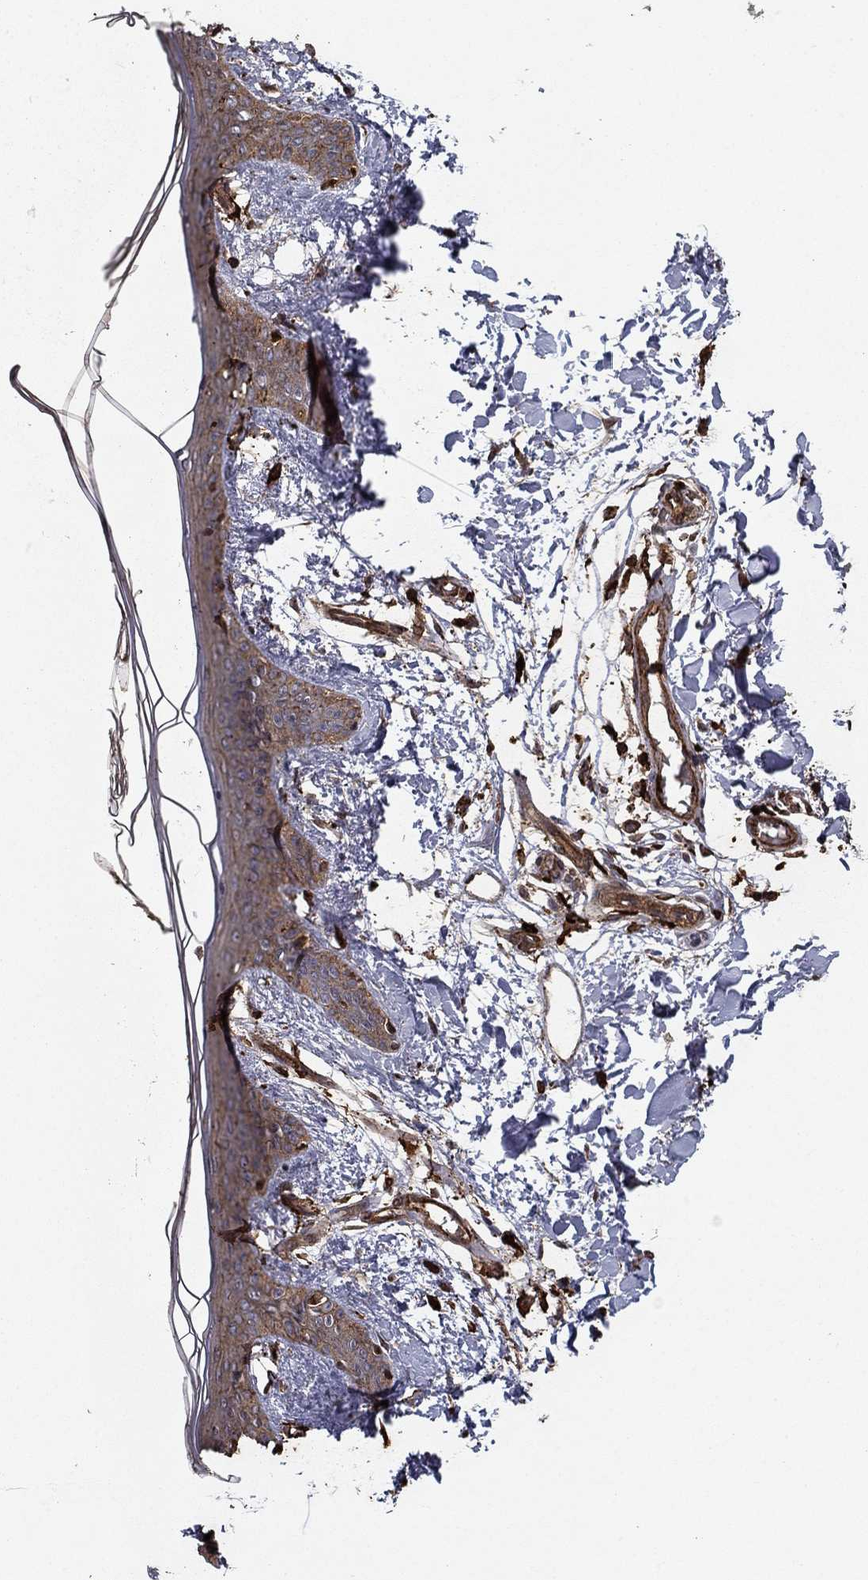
{"staining": {"intensity": "negative", "quantity": "none", "location": "none"}, "tissue": "skin", "cell_type": "Fibroblasts", "image_type": "normal", "snomed": [{"axis": "morphology", "description": "Normal tissue, NOS"}, {"axis": "topography", "description": "Skin"}], "caption": "The micrograph reveals no staining of fibroblasts in benign skin. (DAB immunohistochemistry with hematoxylin counter stain).", "gene": "HABP4", "patient": {"sex": "female", "age": 34}}